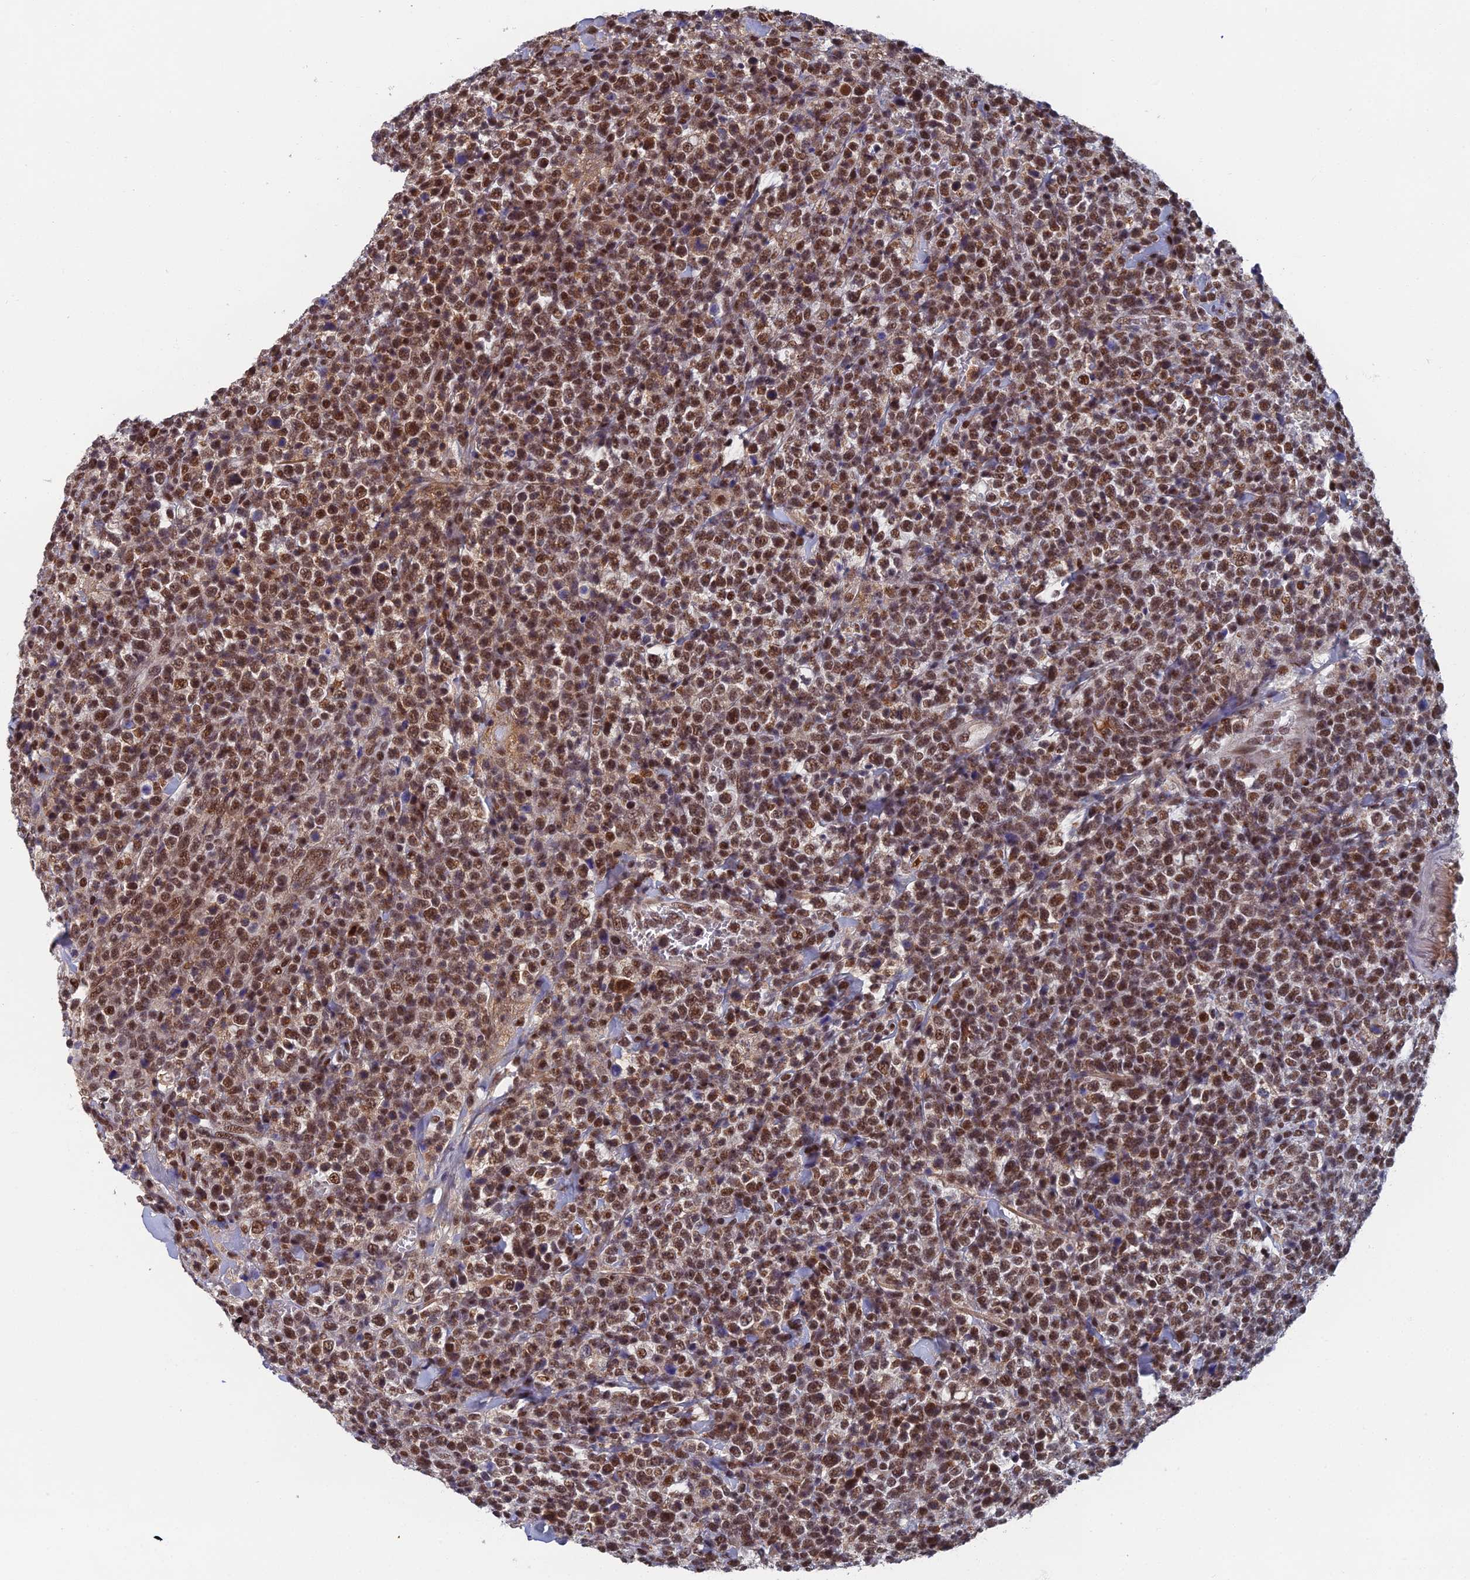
{"staining": {"intensity": "moderate", "quantity": ">75%", "location": "nuclear"}, "tissue": "lymphoma", "cell_type": "Tumor cells", "image_type": "cancer", "snomed": [{"axis": "morphology", "description": "Malignant lymphoma, non-Hodgkin's type, High grade"}, {"axis": "topography", "description": "Colon"}], "caption": "A brown stain labels moderate nuclear expression of a protein in human high-grade malignant lymphoma, non-Hodgkin's type tumor cells. (DAB IHC, brown staining for protein, blue staining for nuclei).", "gene": "TAF13", "patient": {"sex": "female", "age": 53}}